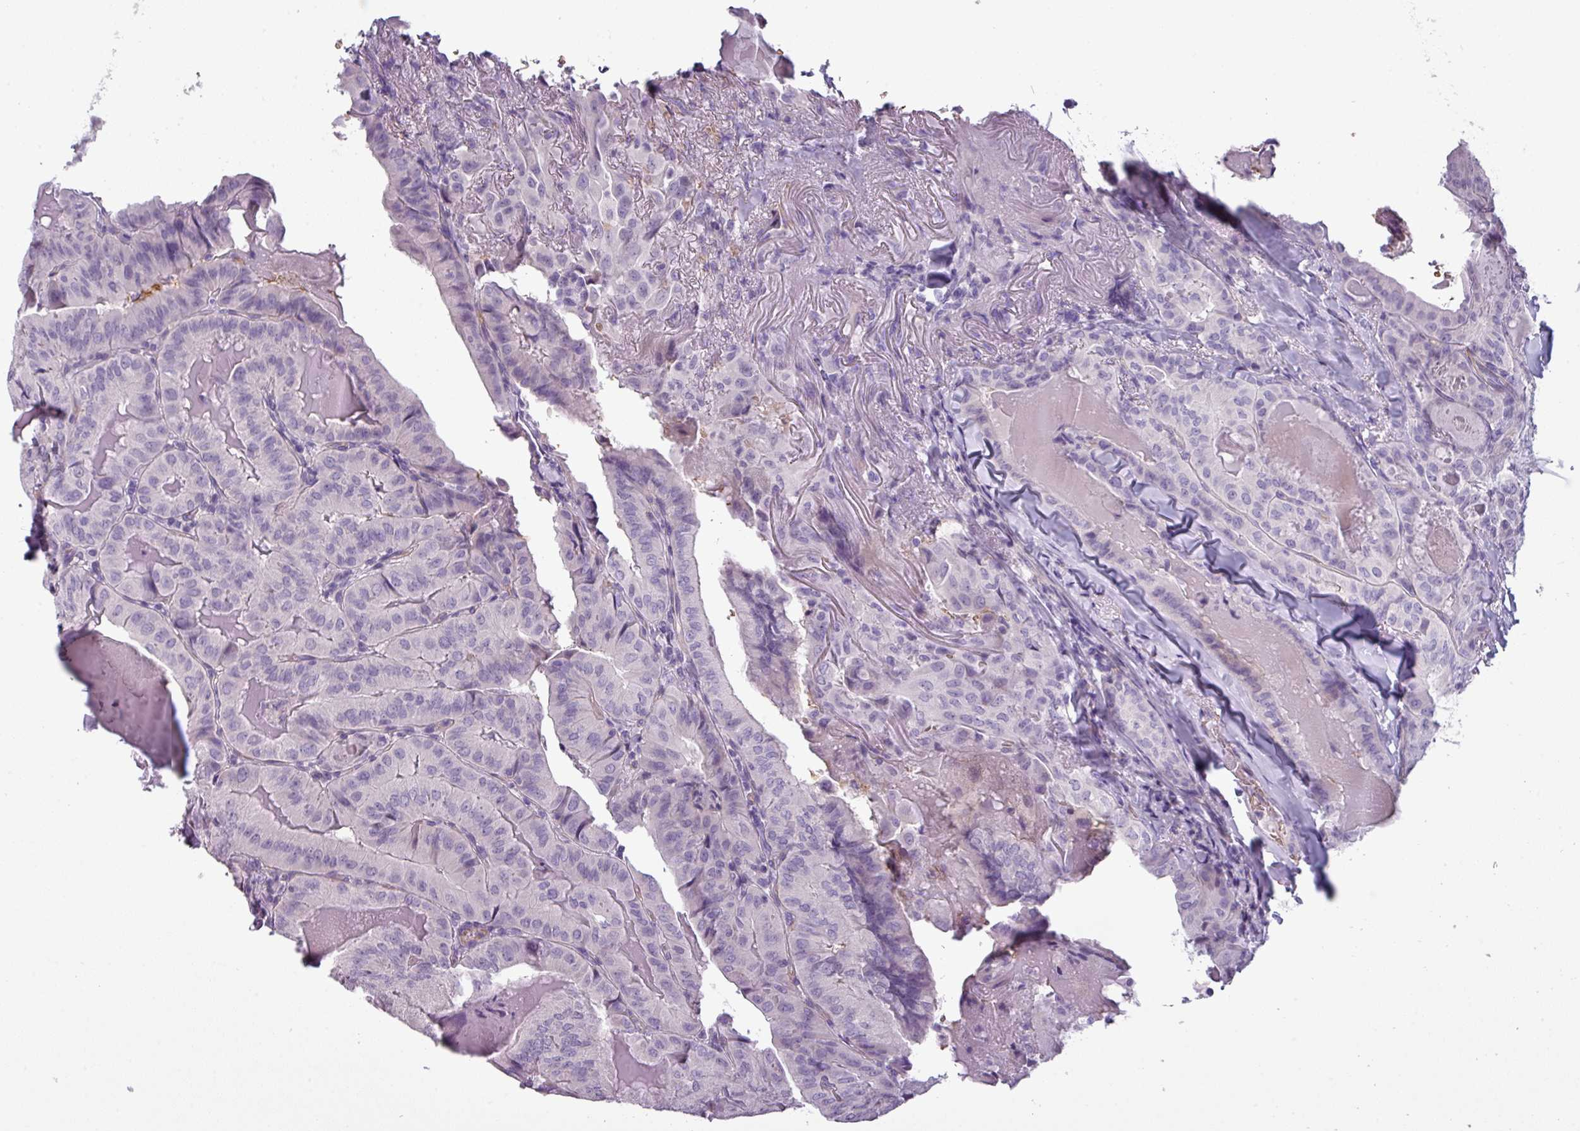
{"staining": {"intensity": "negative", "quantity": "none", "location": "none"}, "tissue": "thyroid cancer", "cell_type": "Tumor cells", "image_type": "cancer", "snomed": [{"axis": "morphology", "description": "Papillary adenocarcinoma, NOS"}, {"axis": "topography", "description": "Thyroid gland"}], "caption": "This is a photomicrograph of immunohistochemistry staining of thyroid cancer (papillary adenocarcinoma), which shows no expression in tumor cells.", "gene": "AREL1", "patient": {"sex": "female", "age": 68}}